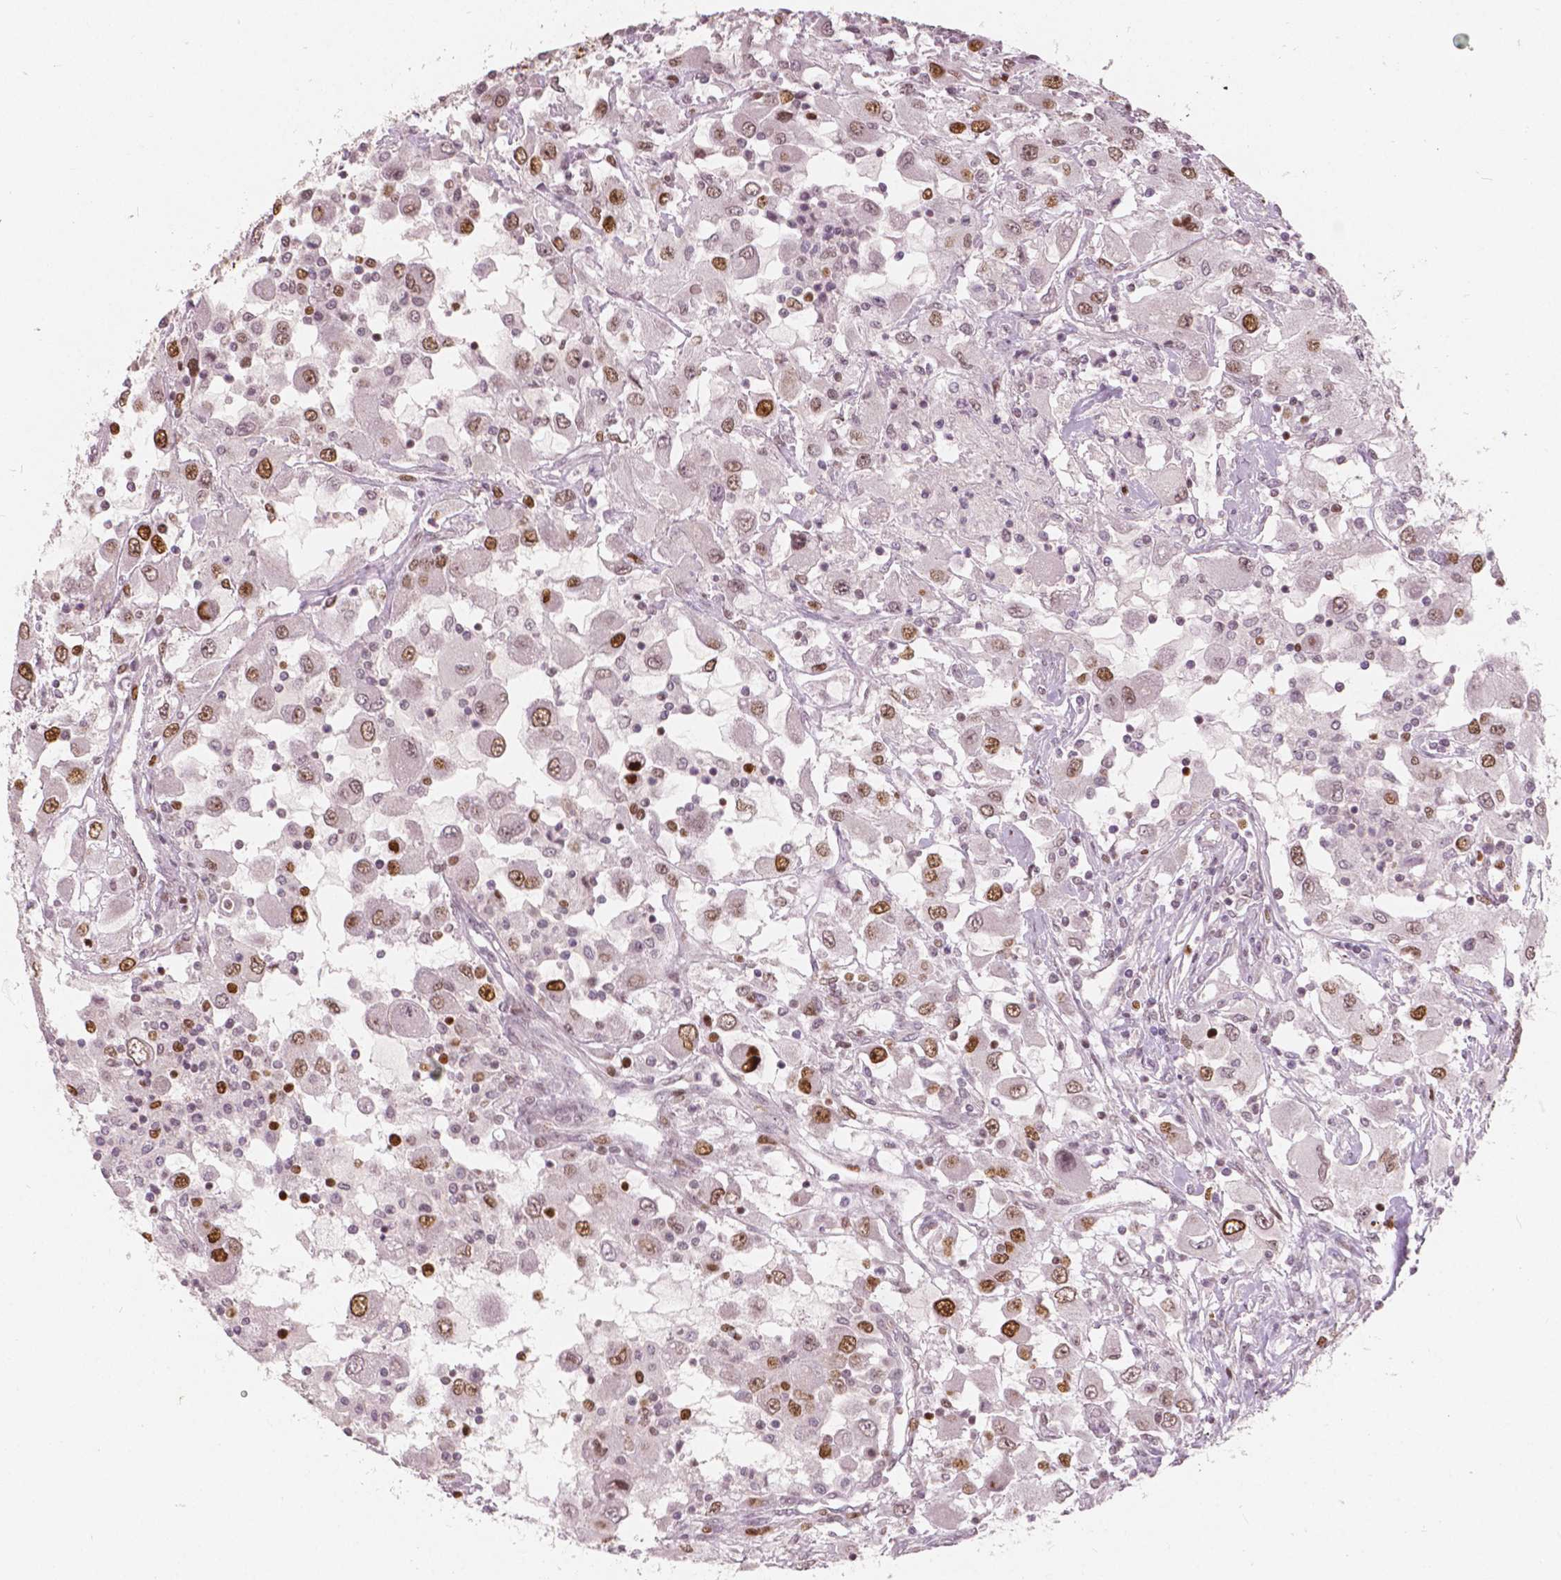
{"staining": {"intensity": "strong", "quantity": "<25%", "location": "nuclear"}, "tissue": "renal cancer", "cell_type": "Tumor cells", "image_type": "cancer", "snomed": [{"axis": "morphology", "description": "Adenocarcinoma, NOS"}, {"axis": "topography", "description": "Kidney"}], "caption": "Renal adenocarcinoma stained with DAB IHC displays medium levels of strong nuclear expression in approximately <25% of tumor cells. The staining is performed using DAB (3,3'-diaminobenzidine) brown chromogen to label protein expression. The nuclei are counter-stained blue using hematoxylin.", "gene": "NSD2", "patient": {"sex": "female", "age": 67}}